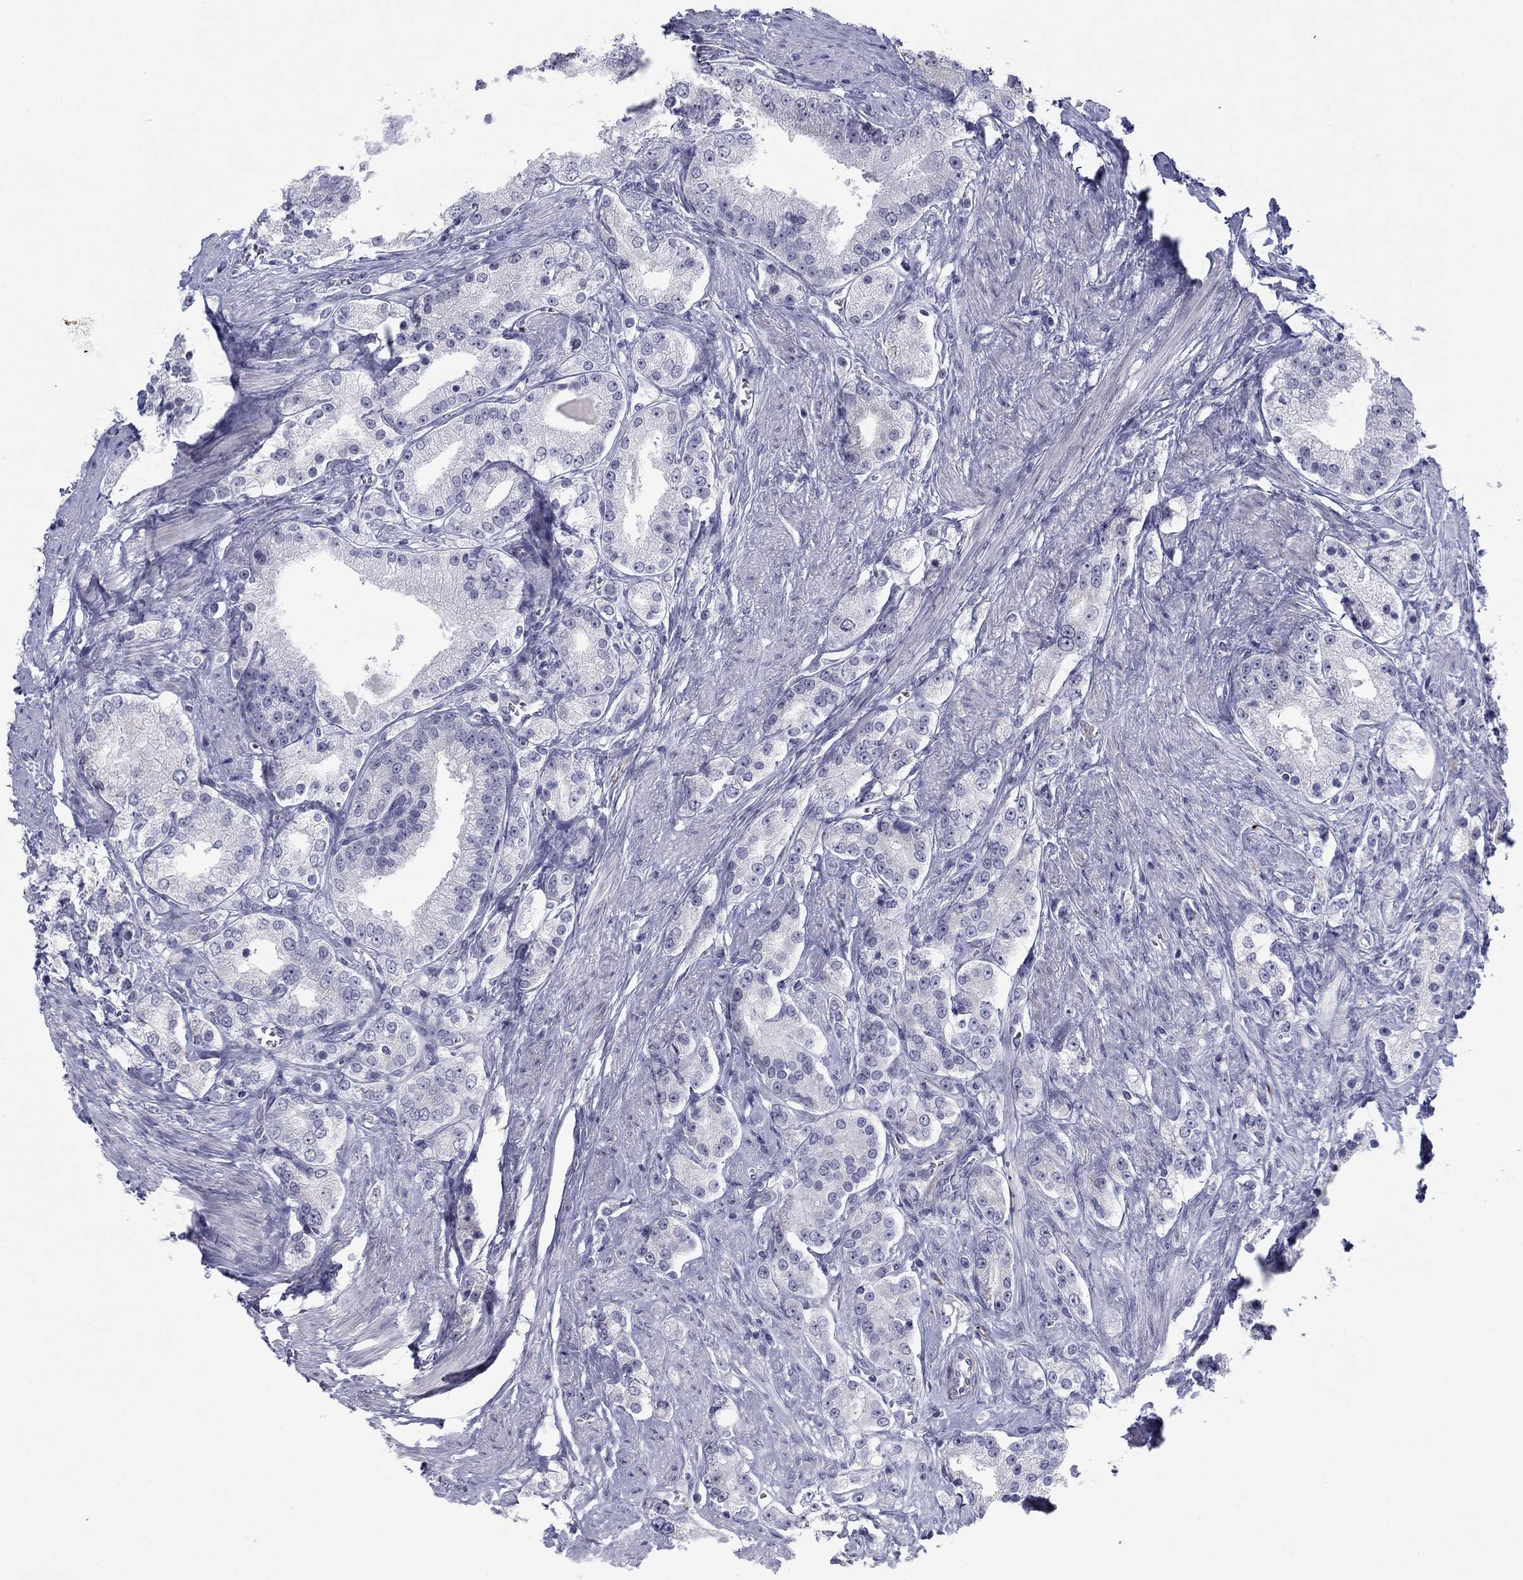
{"staining": {"intensity": "negative", "quantity": "none", "location": "none"}, "tissue": "prostate cancer", "cell_type": "Tumor cells", "image_type": "cancer", "snomed": [{"axis": "morphology", "description": "Adenocarcinoma, NOS"}, {"axis": "topography", "description": "Prostate and seminal vesicle, NOS"}, {"axis": "topography", "description": "Prostate"}], "caption": "The immunohistochemistry image has no significant staining in tumor cells of prostate cancer (adenocarcinoma) tissue.", "gene": "PRPH", "patient": {"sex": "male", "age": 67}}